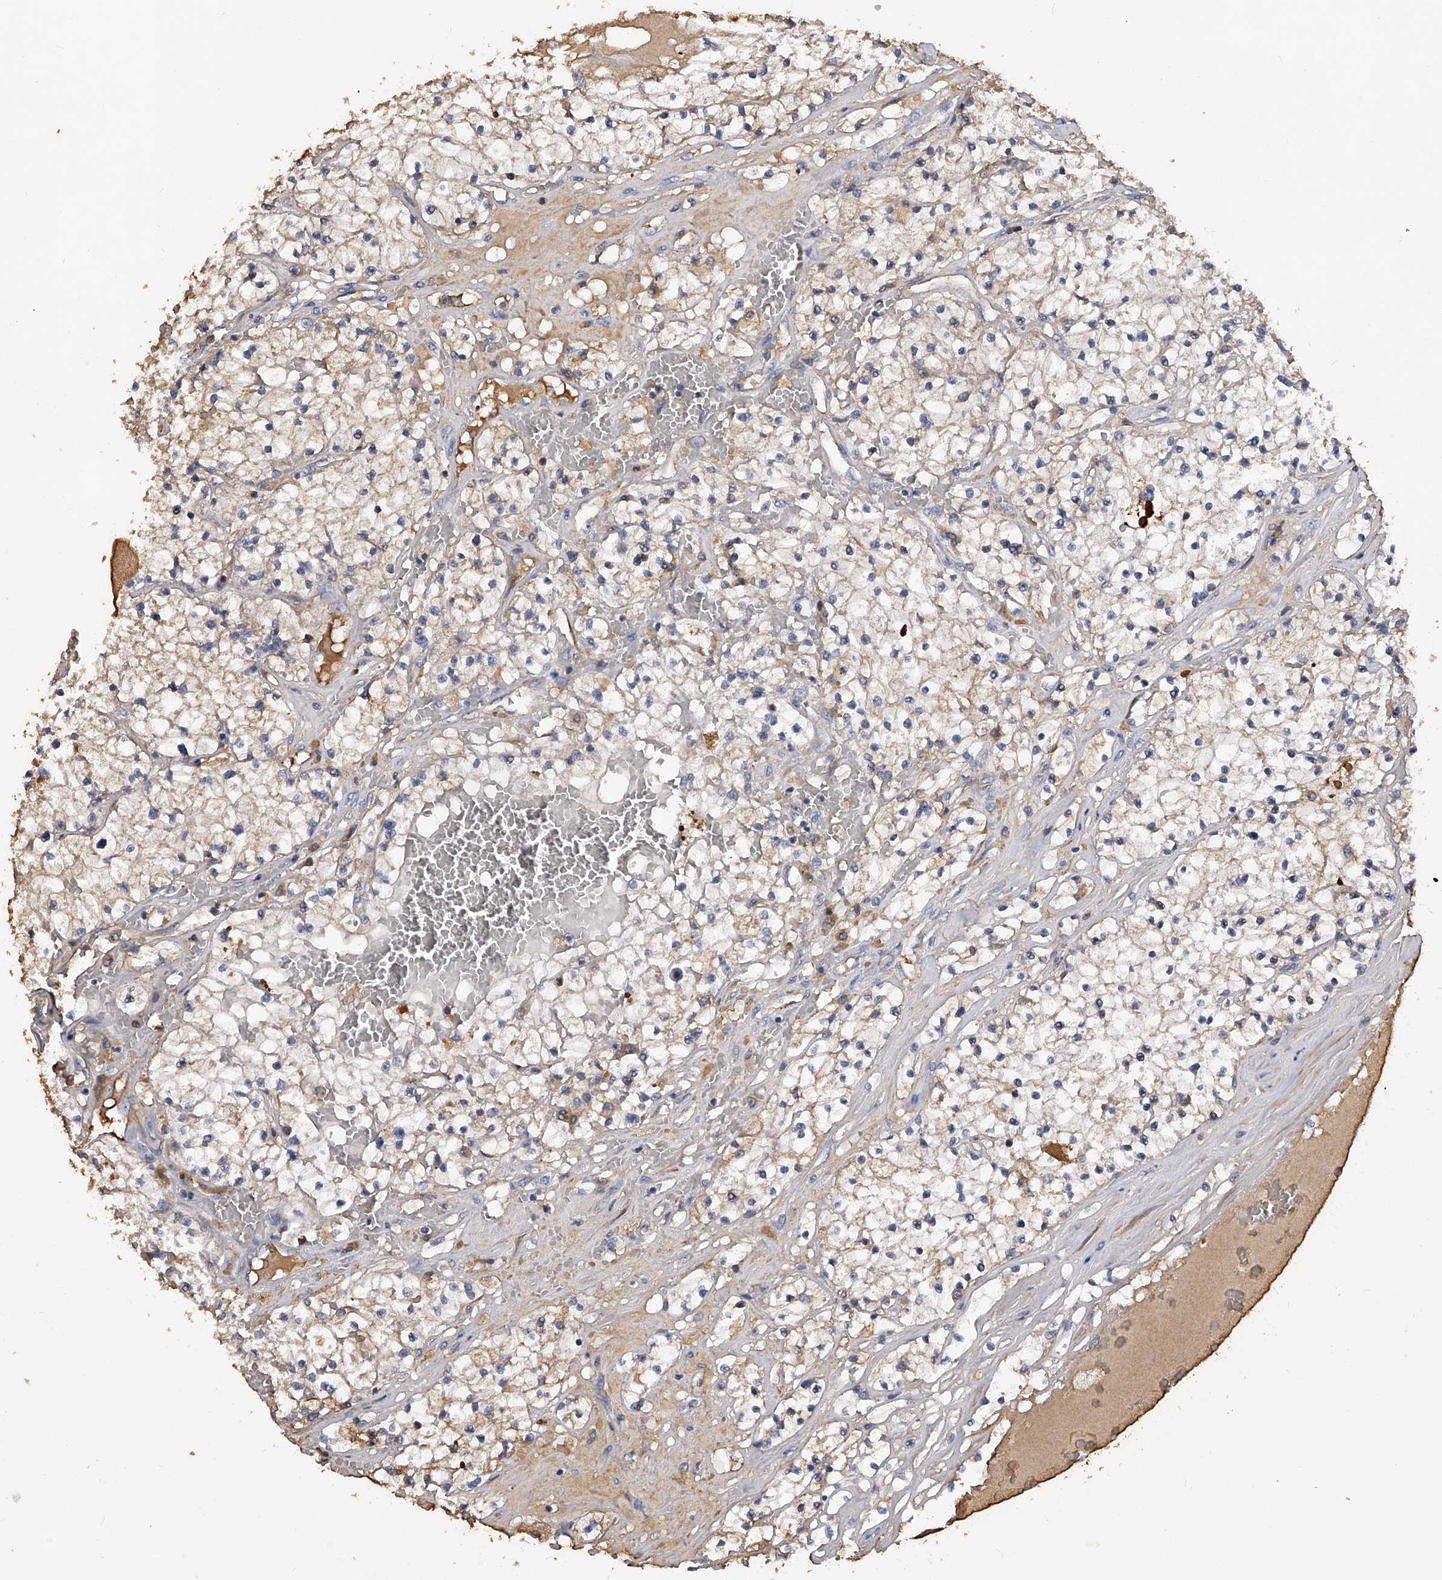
{"staining": {"intensity": "weak", "quantity": ">75%", "location": "cytoplasmic/membranous"}, "tissue": "renal cancer", "cell_type": "Tumor cells", "image_type": "cancer", "snomed": [{"axis": "morphology", "description": "Normal tissue, NOS"}, {"axis": "morphology", "description": "Adenocarcinoma, NOS"}, {"axis": "topography", "description": "Kidney"}], "caption": "Tumor cells exhibit low levels of weak cytoplasmic/membranous staining in approximately >75% of cells in human adenocarcinoma (renal).", "gene": "ZNF25", "patient": {"sex": "male", "age": 68}}